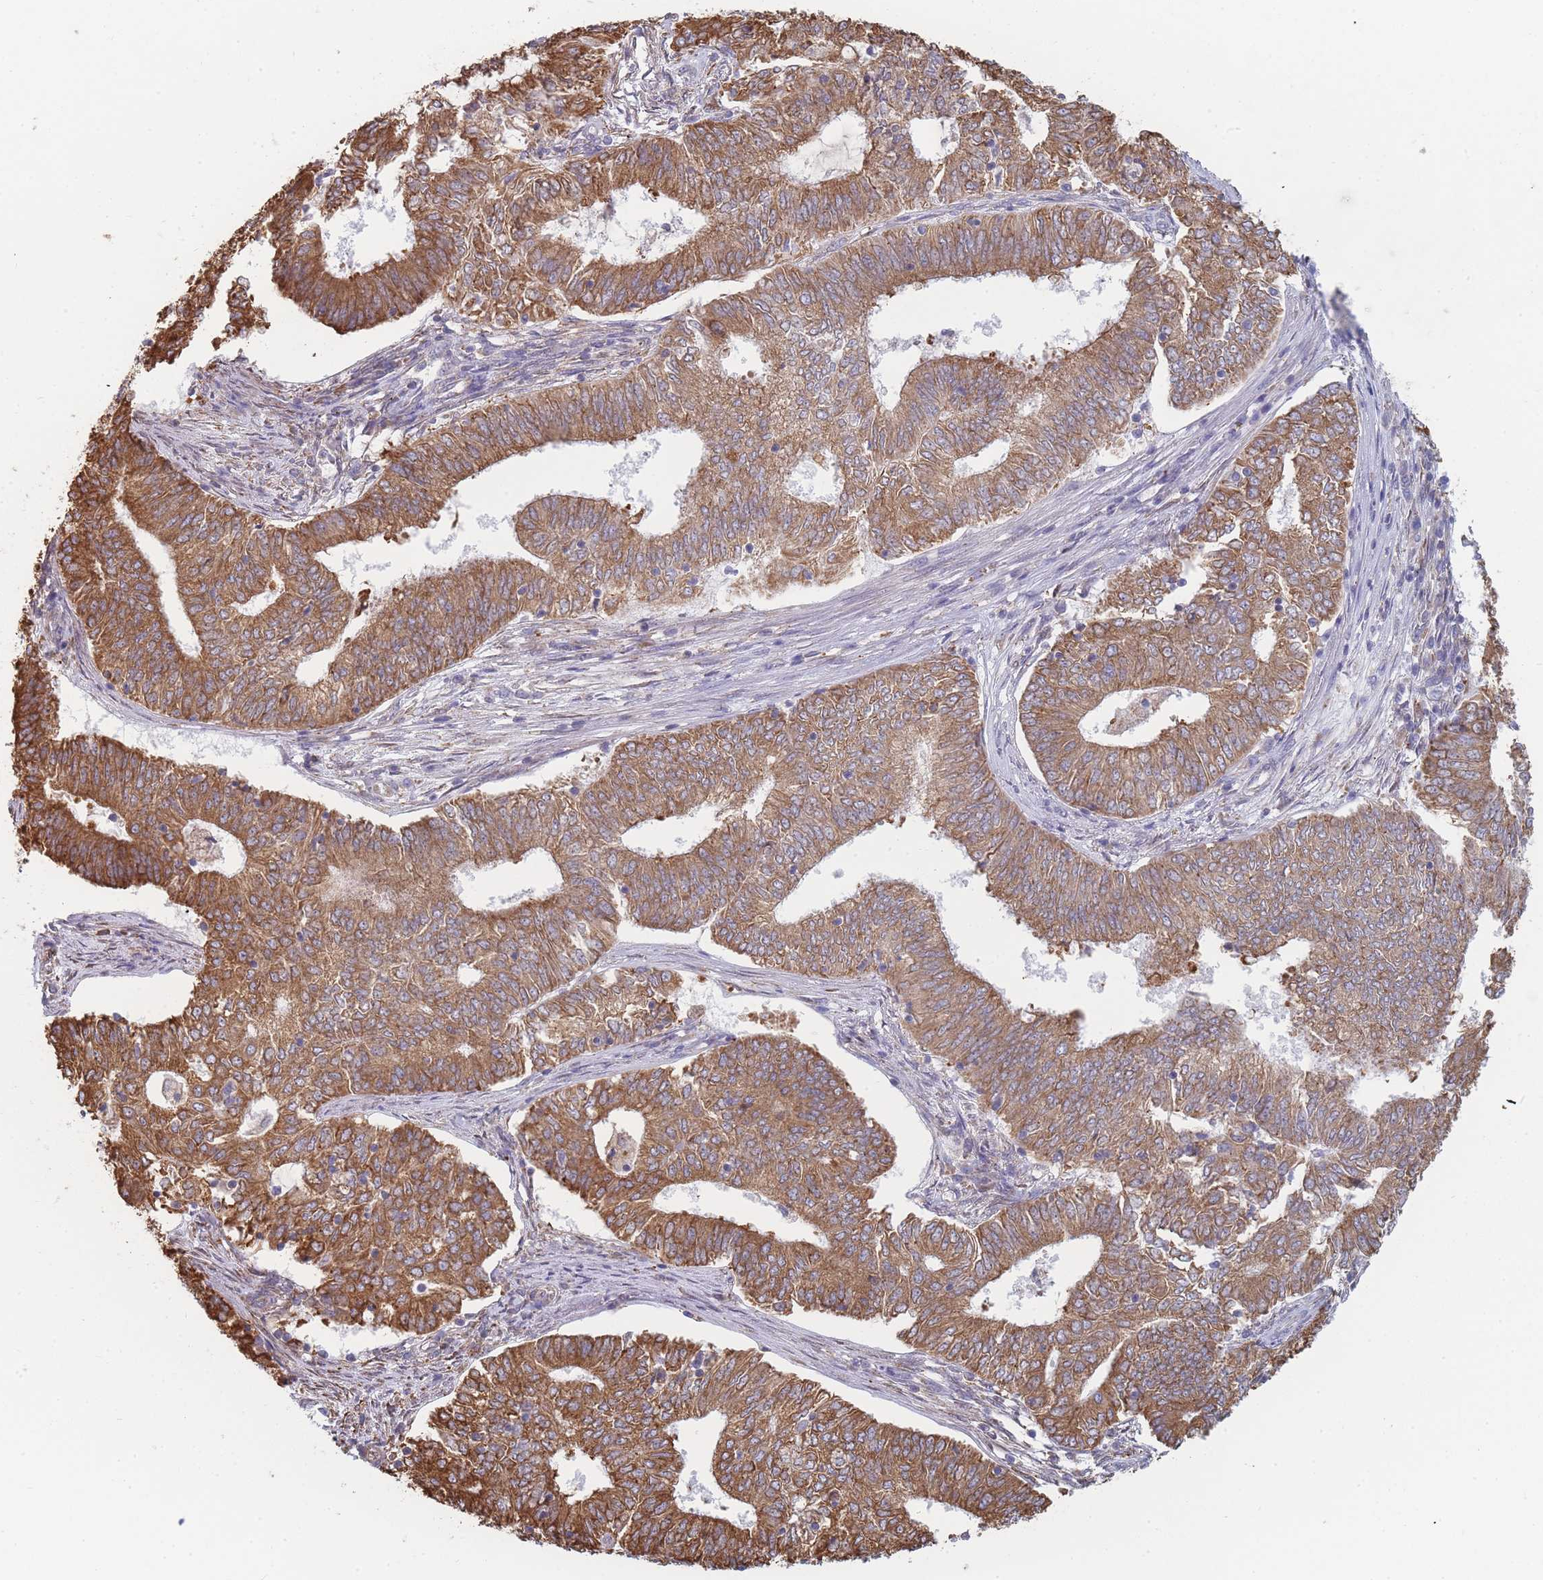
{"staining": {"intensity": "moderate", "quantity": ">75%", "location": "cytoplasmic/membranous"}, "tissue": "endometrial cancer", "cell_type": "Tumor cells", "image_type": "cancer", "snomed": [{"axis": "morphology", "description": "Adenocarcinoma, NOS"}, {"axis": "topography", "description": "Endometrium"}], "caption": "Immunohistochemistry (DAB (3,3'-diaminobenzidine)) staining of human endometrial cancer (adenocarcinoma) displays moderate cytoplasmic/membranous protein expression in approximately >75% of tumor cells.", "gene": "OR7C2", "patient": {"sex": "female", "age": 62}}